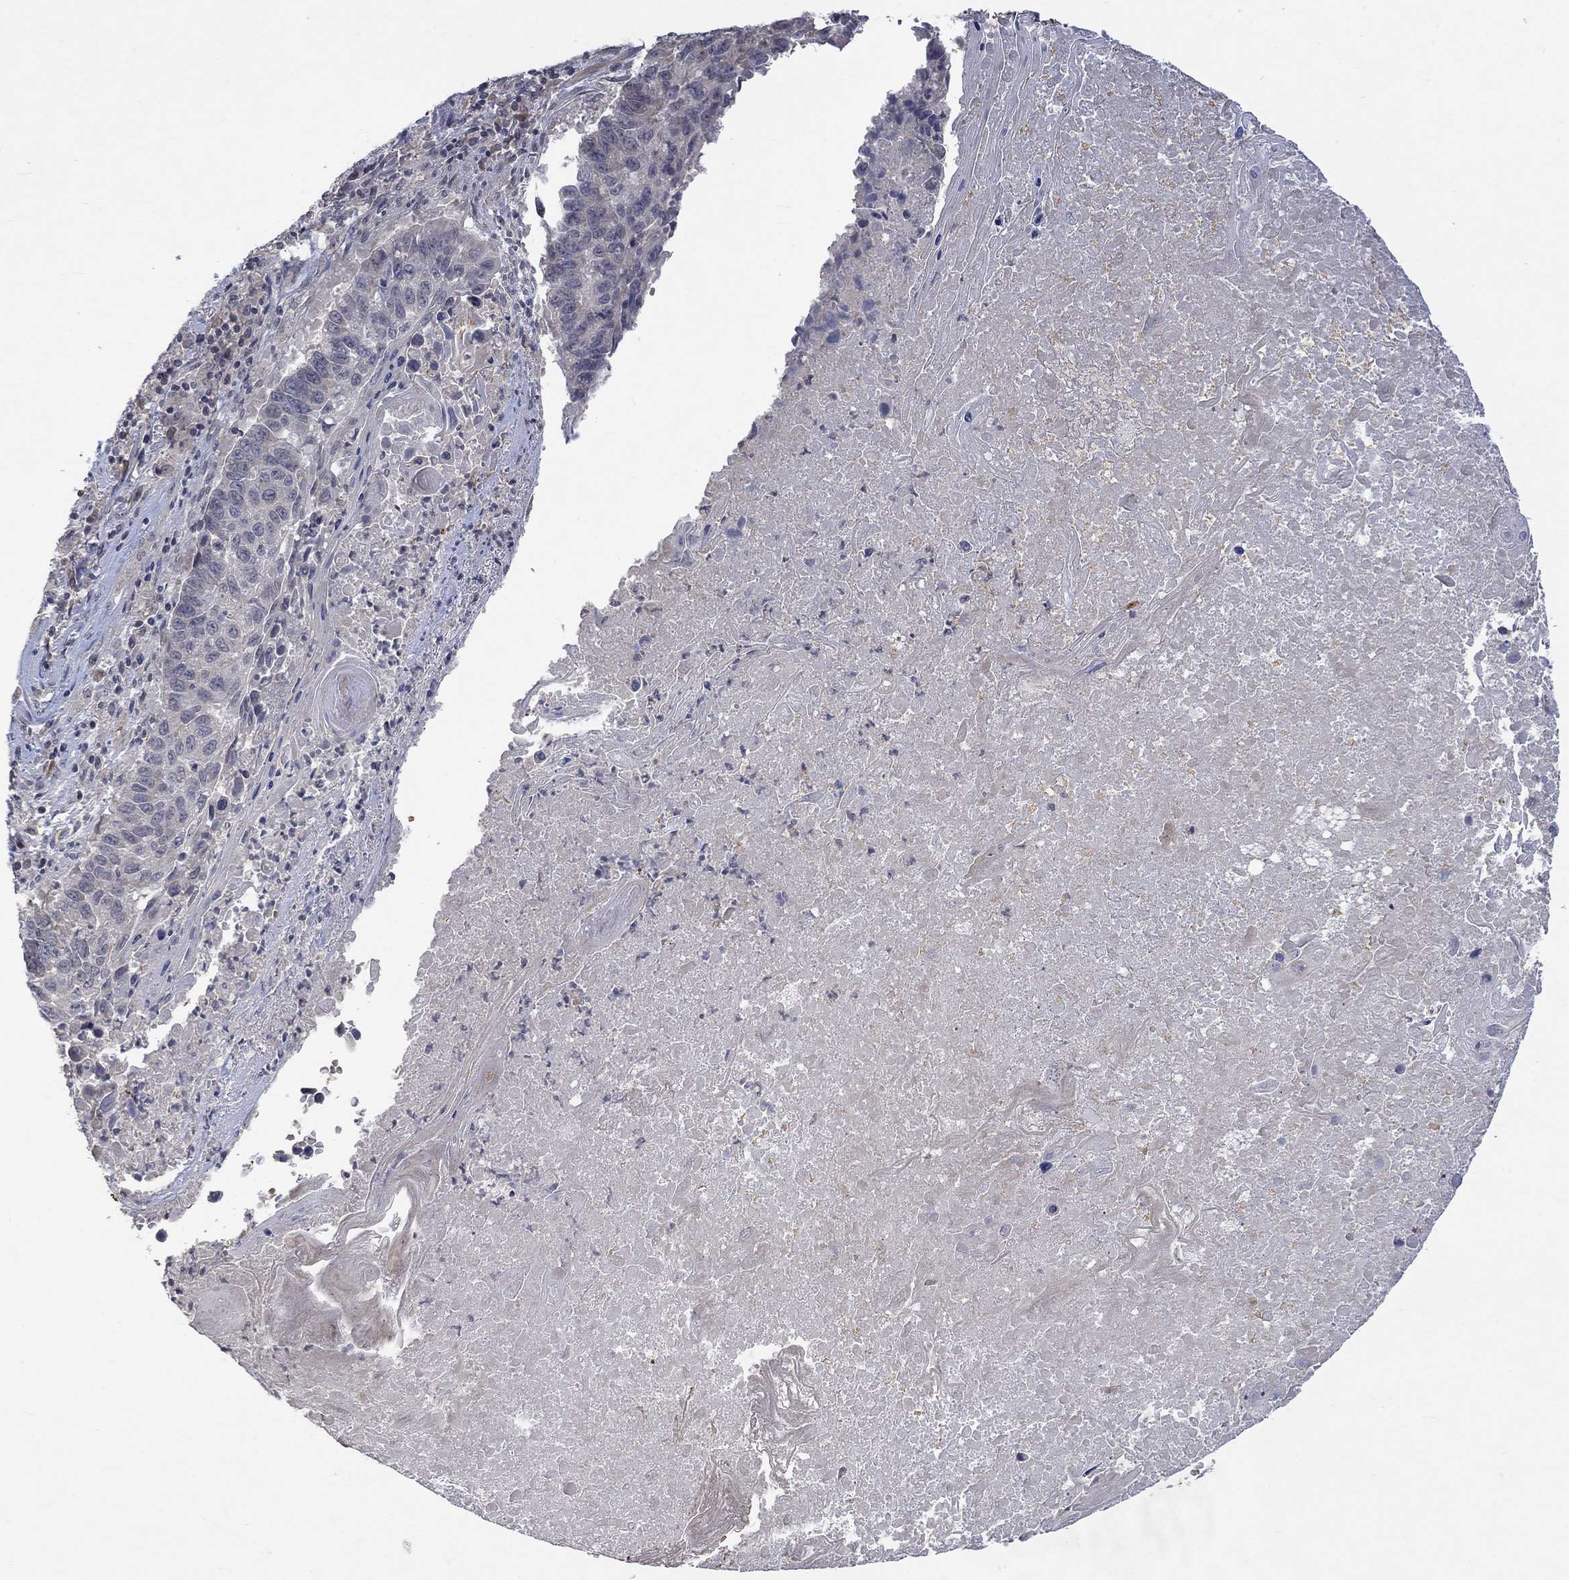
{"staining": {"intensity": "negative", "quantity": "none", "location": "none"}, "tissue": "lung cancer", "cell_type": "Tumor cells", "image_type": "cancer", "snomed": [{"axis": "morphology", "description": "Squamous cell carcinoma, NOS"}, {"axis": "topography", "description": "Lung"}], "caption": "Tumor cells show no significant staining in lung cancer.", "gene": "GRIN2D", "patient": {"sex": "male", "age": 73}}